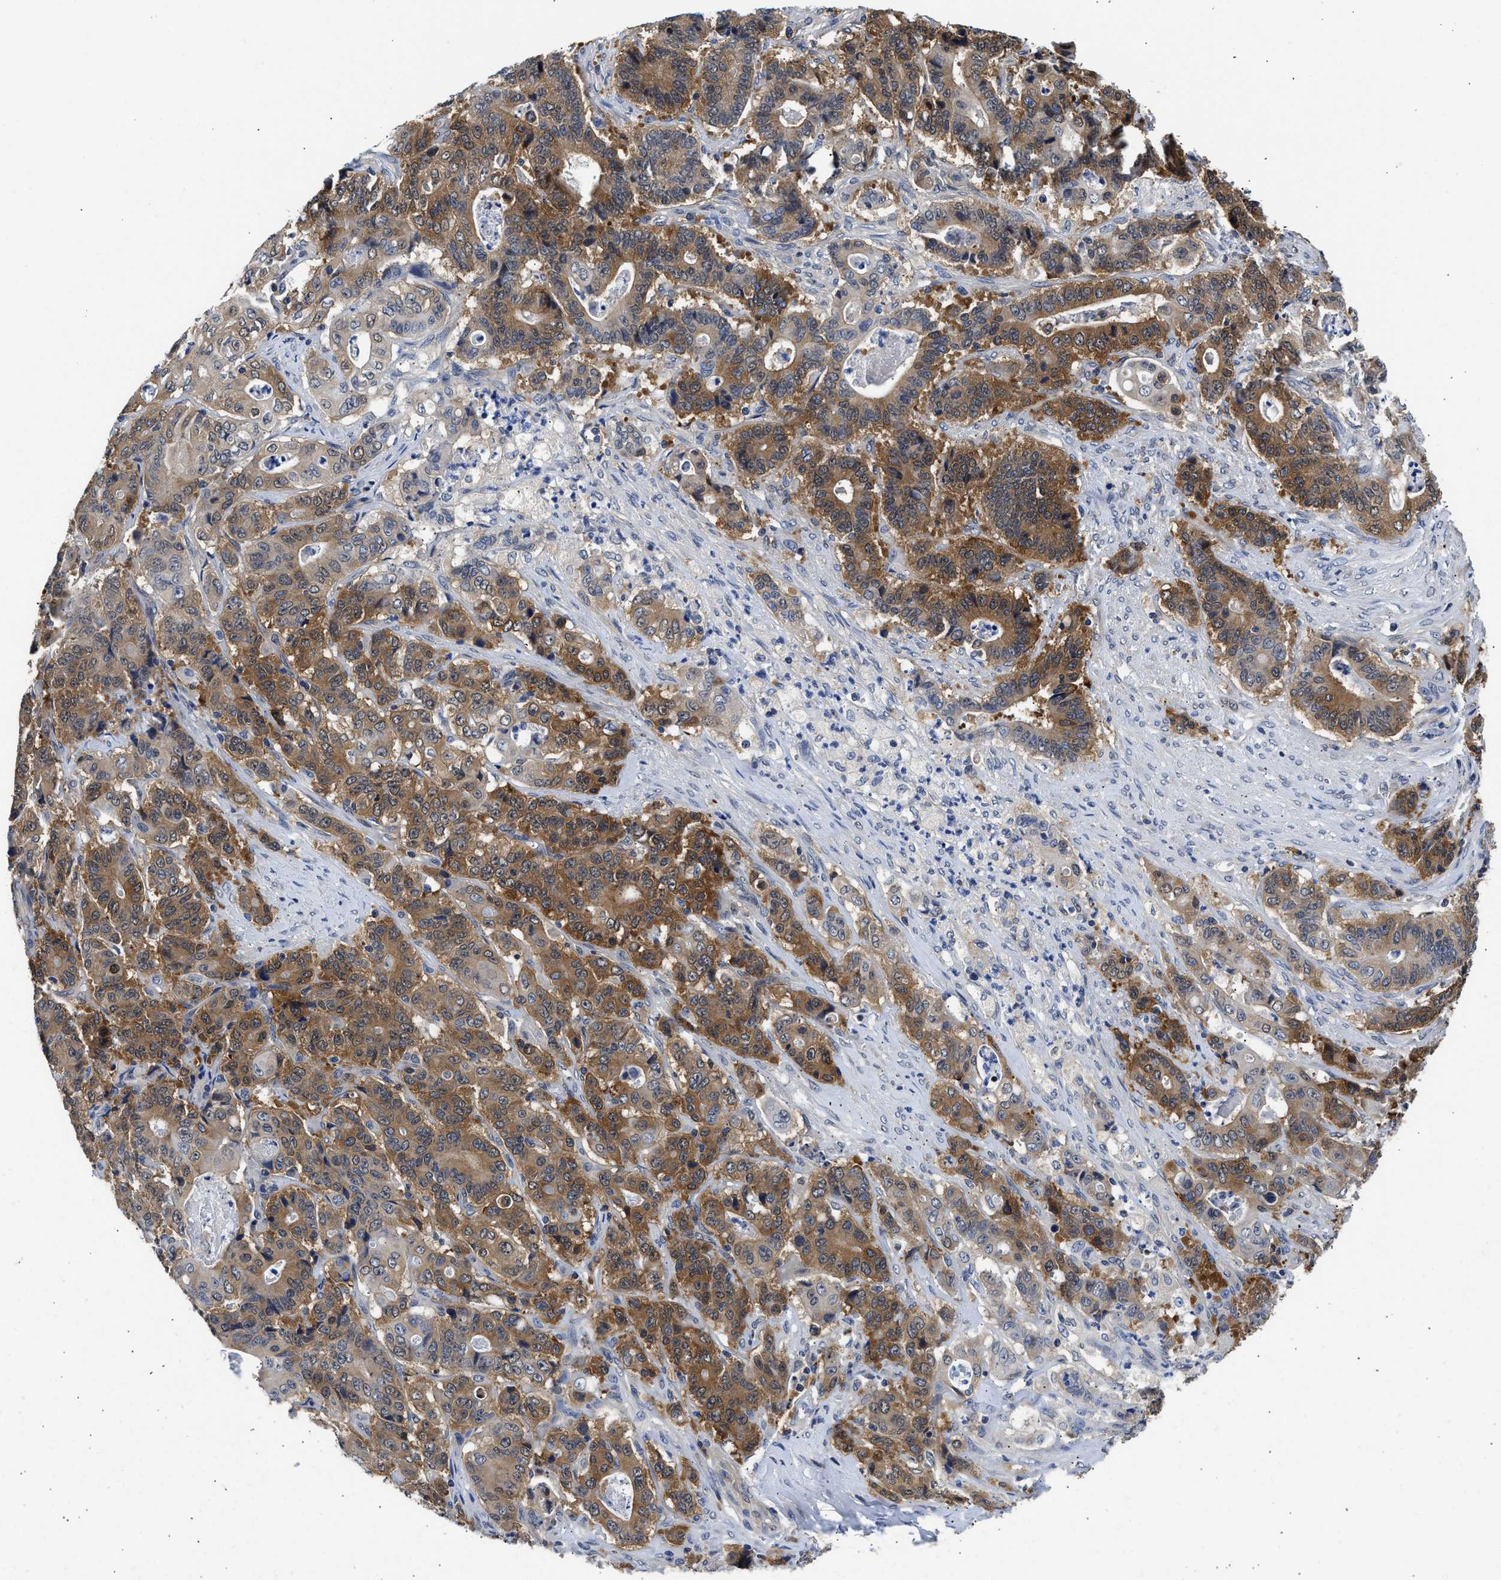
{"staining": {"intensity": "moderate", "quantity": ">75%", "location": "cytoplasmic/membranous"}, "tissue": "stomach cancer", "cell_type": "Tumor cells", "image_type": "cancer", "snomed": [{"axis": "morphology", "description": "Adenocarcinoma, NOS"}, {"axis": "topography", "description": "Stomach"}], "caption": "Immunohistochemical staining of human stomach adenocarcinoma demonstrates medium levels of moderate cytoplasmic/membranous expression in about >75% of tumor cells. (DAB (3,3'-diaminobenzidine) = brown stain, brightfield microscopy at high magnification).", "gene": "XPO5", "patient": {"sex": "female", "age": 73}}